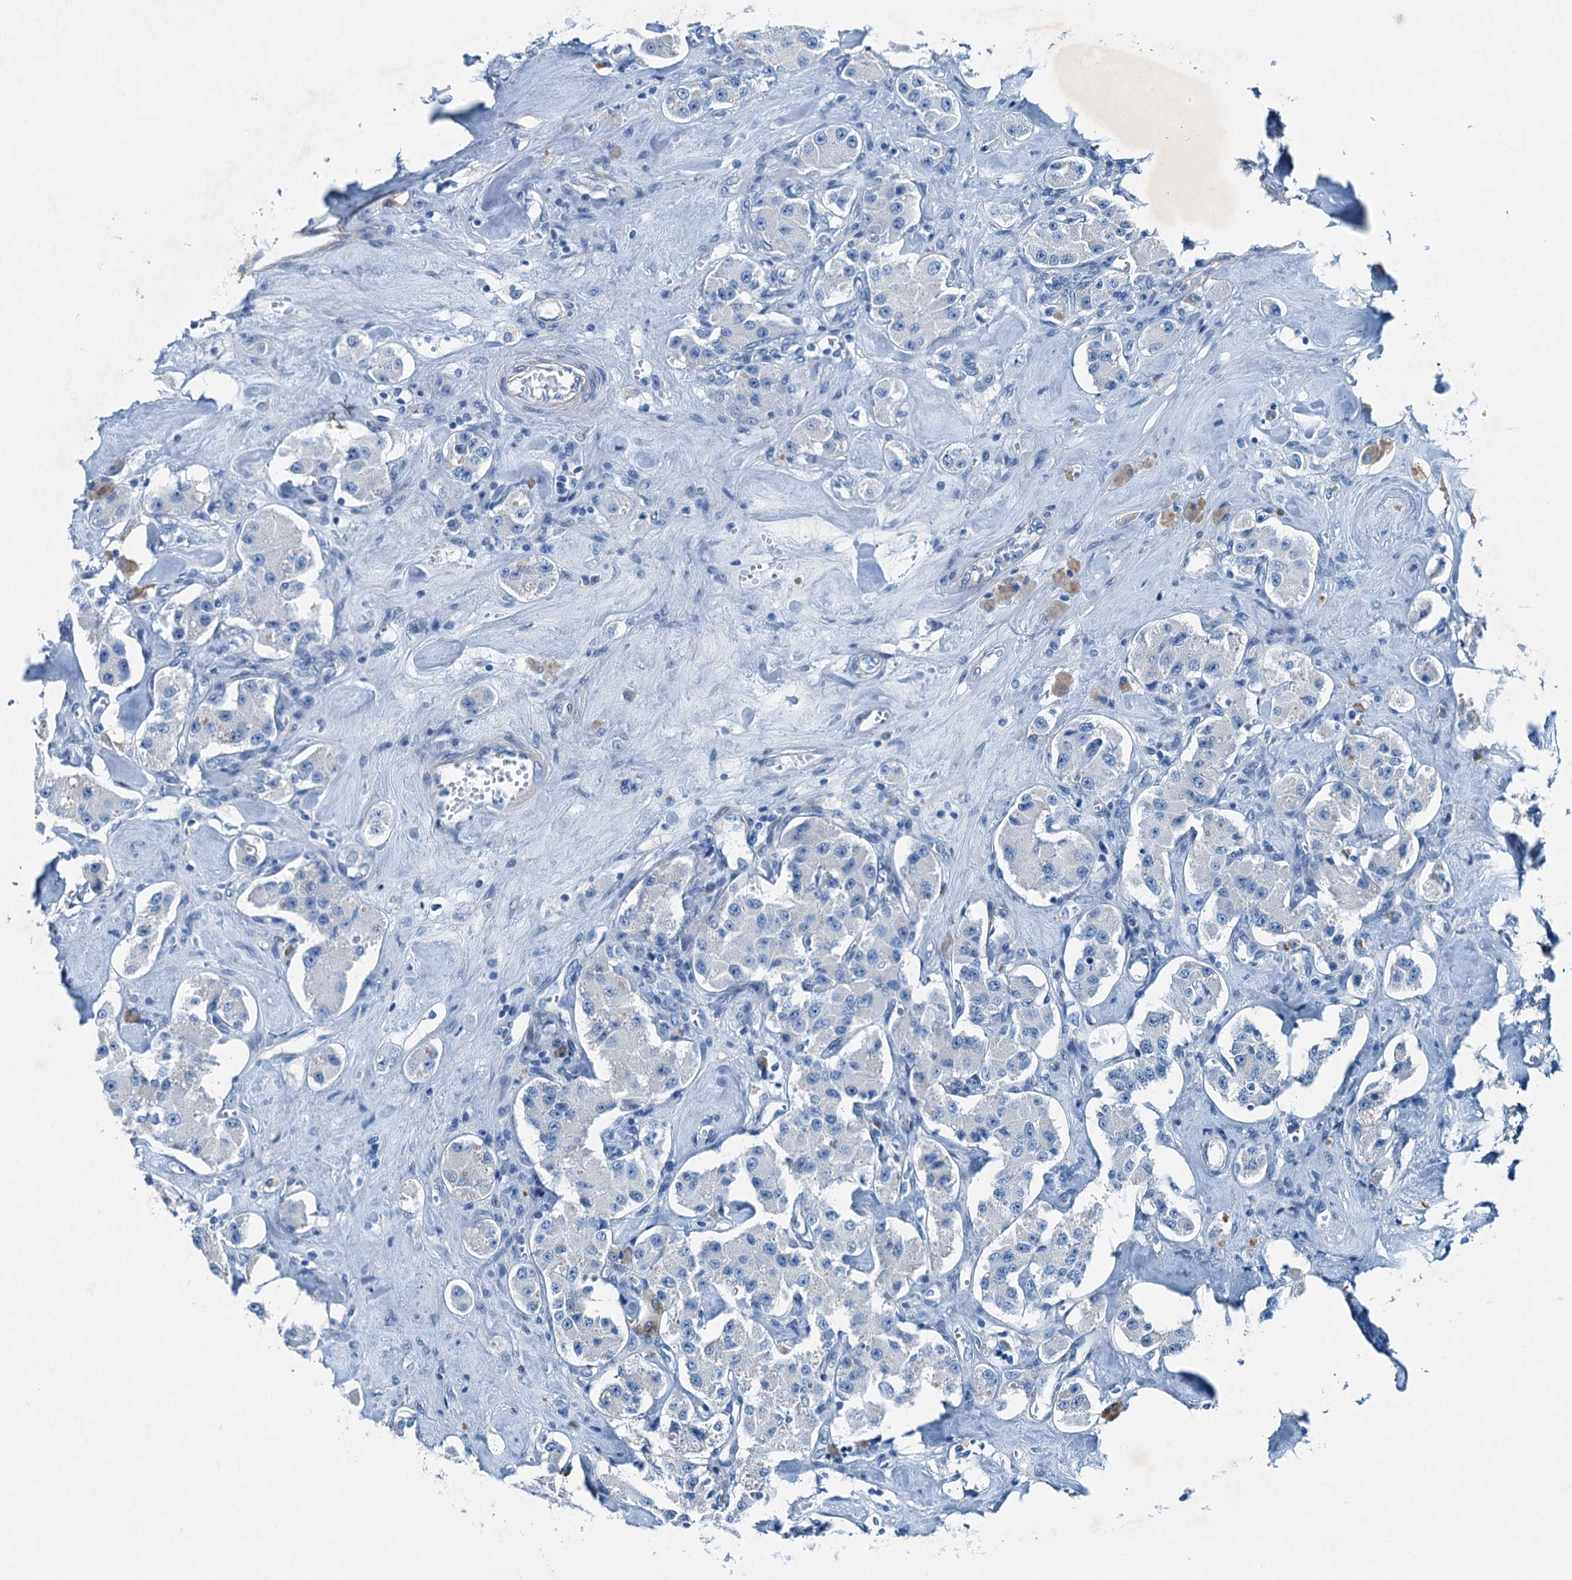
{"staining": {"intensity": "negative", "quantity": "none", "location": "none"}, "tissue": "carcinoid", "cell_type": "Tumor cells", "image_type": "cancer", "snomed": [{"axis": "morphology", "description": "Carcinoid, malignant, NOS"}, {"axis": "topography", "description": "Pancreas"}], "caption": "Protein analysis of carcinoid demonstrates no significant expression in tumor cells.", "gene": "RAB3IL1", "patient": {"sex": "male", "age": 41}}